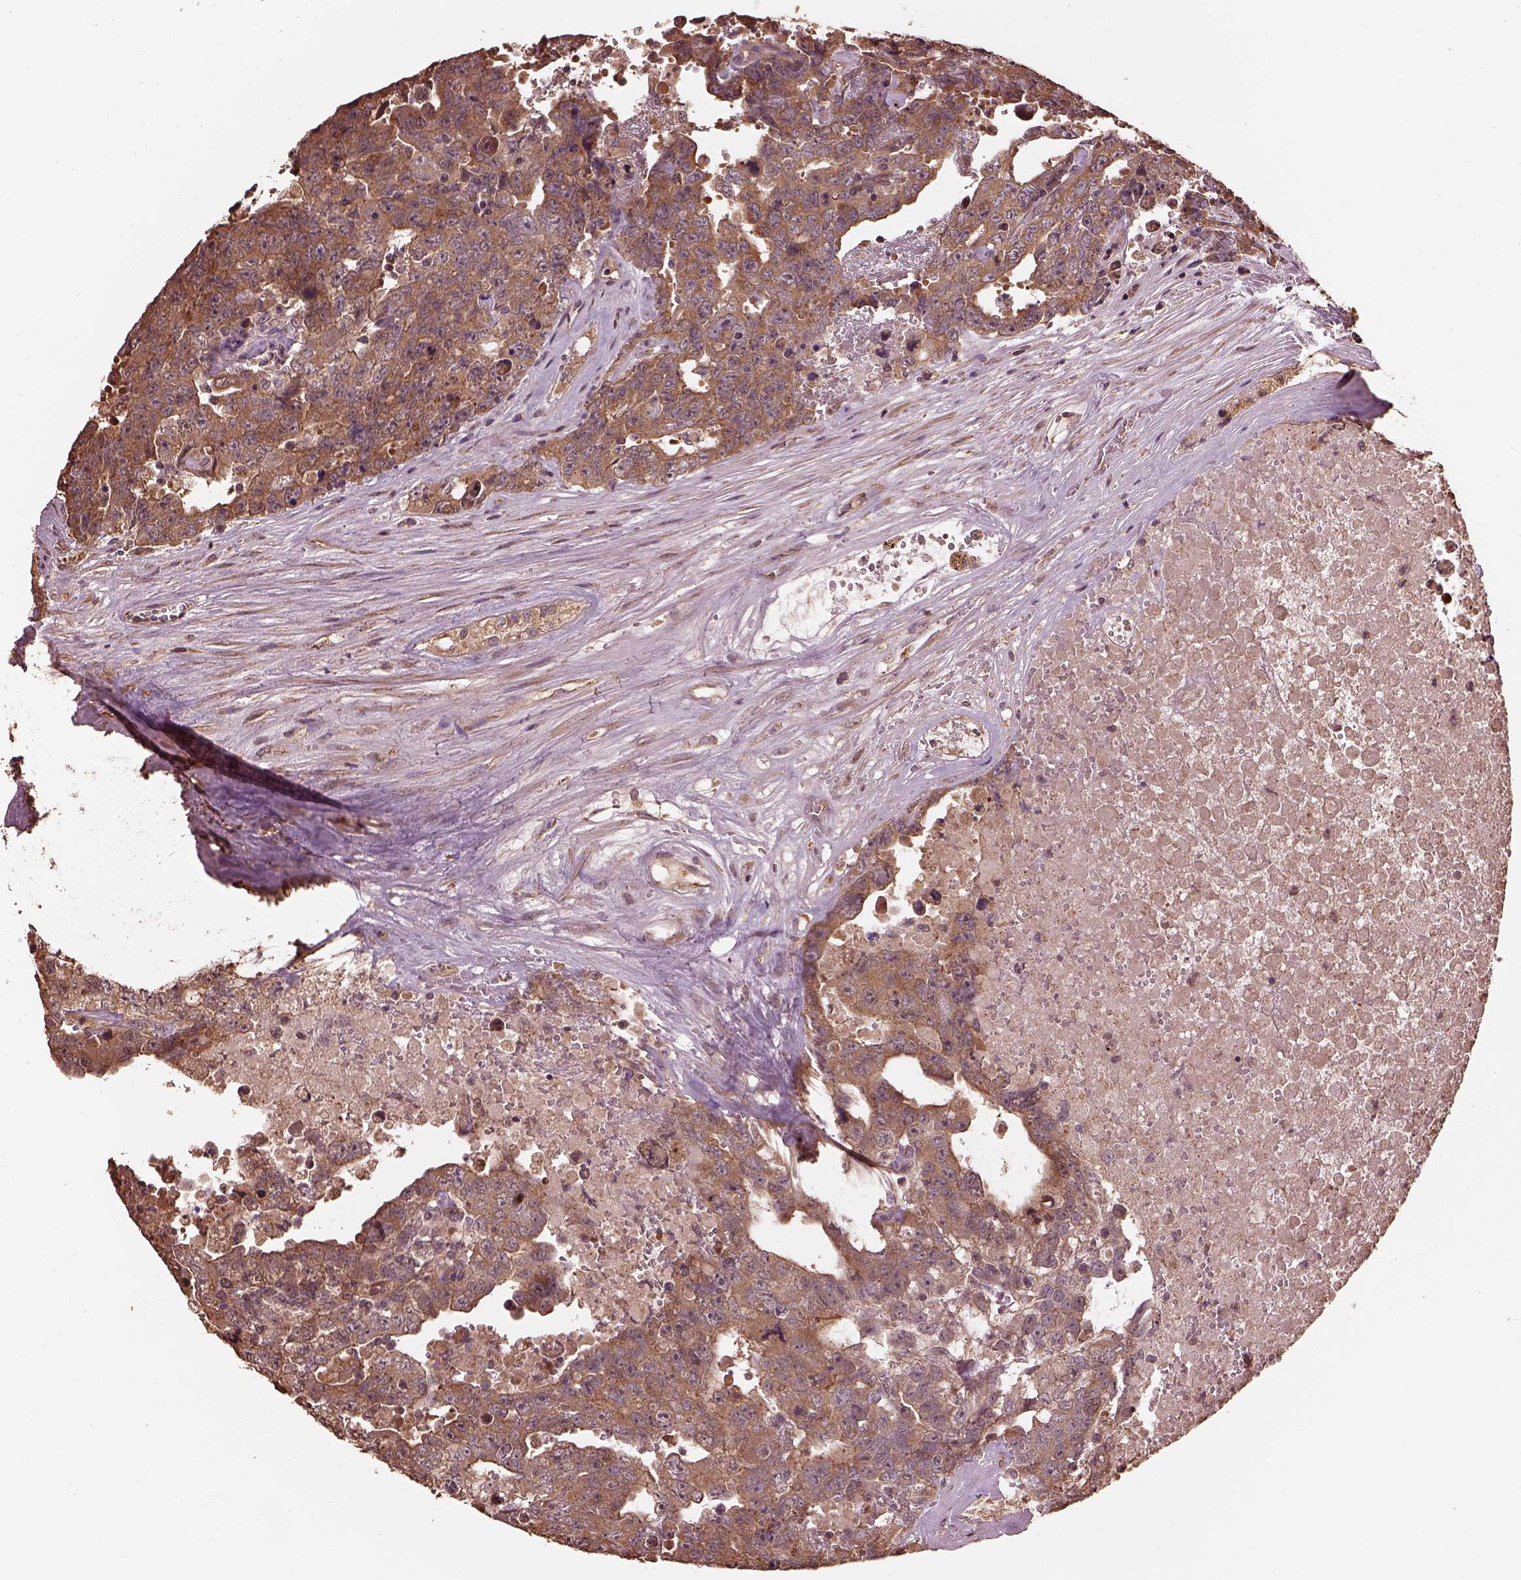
{"staining": {"intensity": "strong", "quantity": ">75%", "location": "cytoplasmic/membranous"}, "tissue": "testis cancer", "cell_type": "Tumor cells", "image_type": "cancer", "snomed": [{"axis": "morphology", "description": "Carcinoma, Embryonal, NOS"}, {"axis": "topography", "description": "Testis"}], "caption": "DAB immunohistochemical staining of human testis cancer shows strong cytoplasmic/membranous protein expression in about >75% of tumor cells.", "gene": "METTL4", "patient": {"sex": "male", "age": 24}}